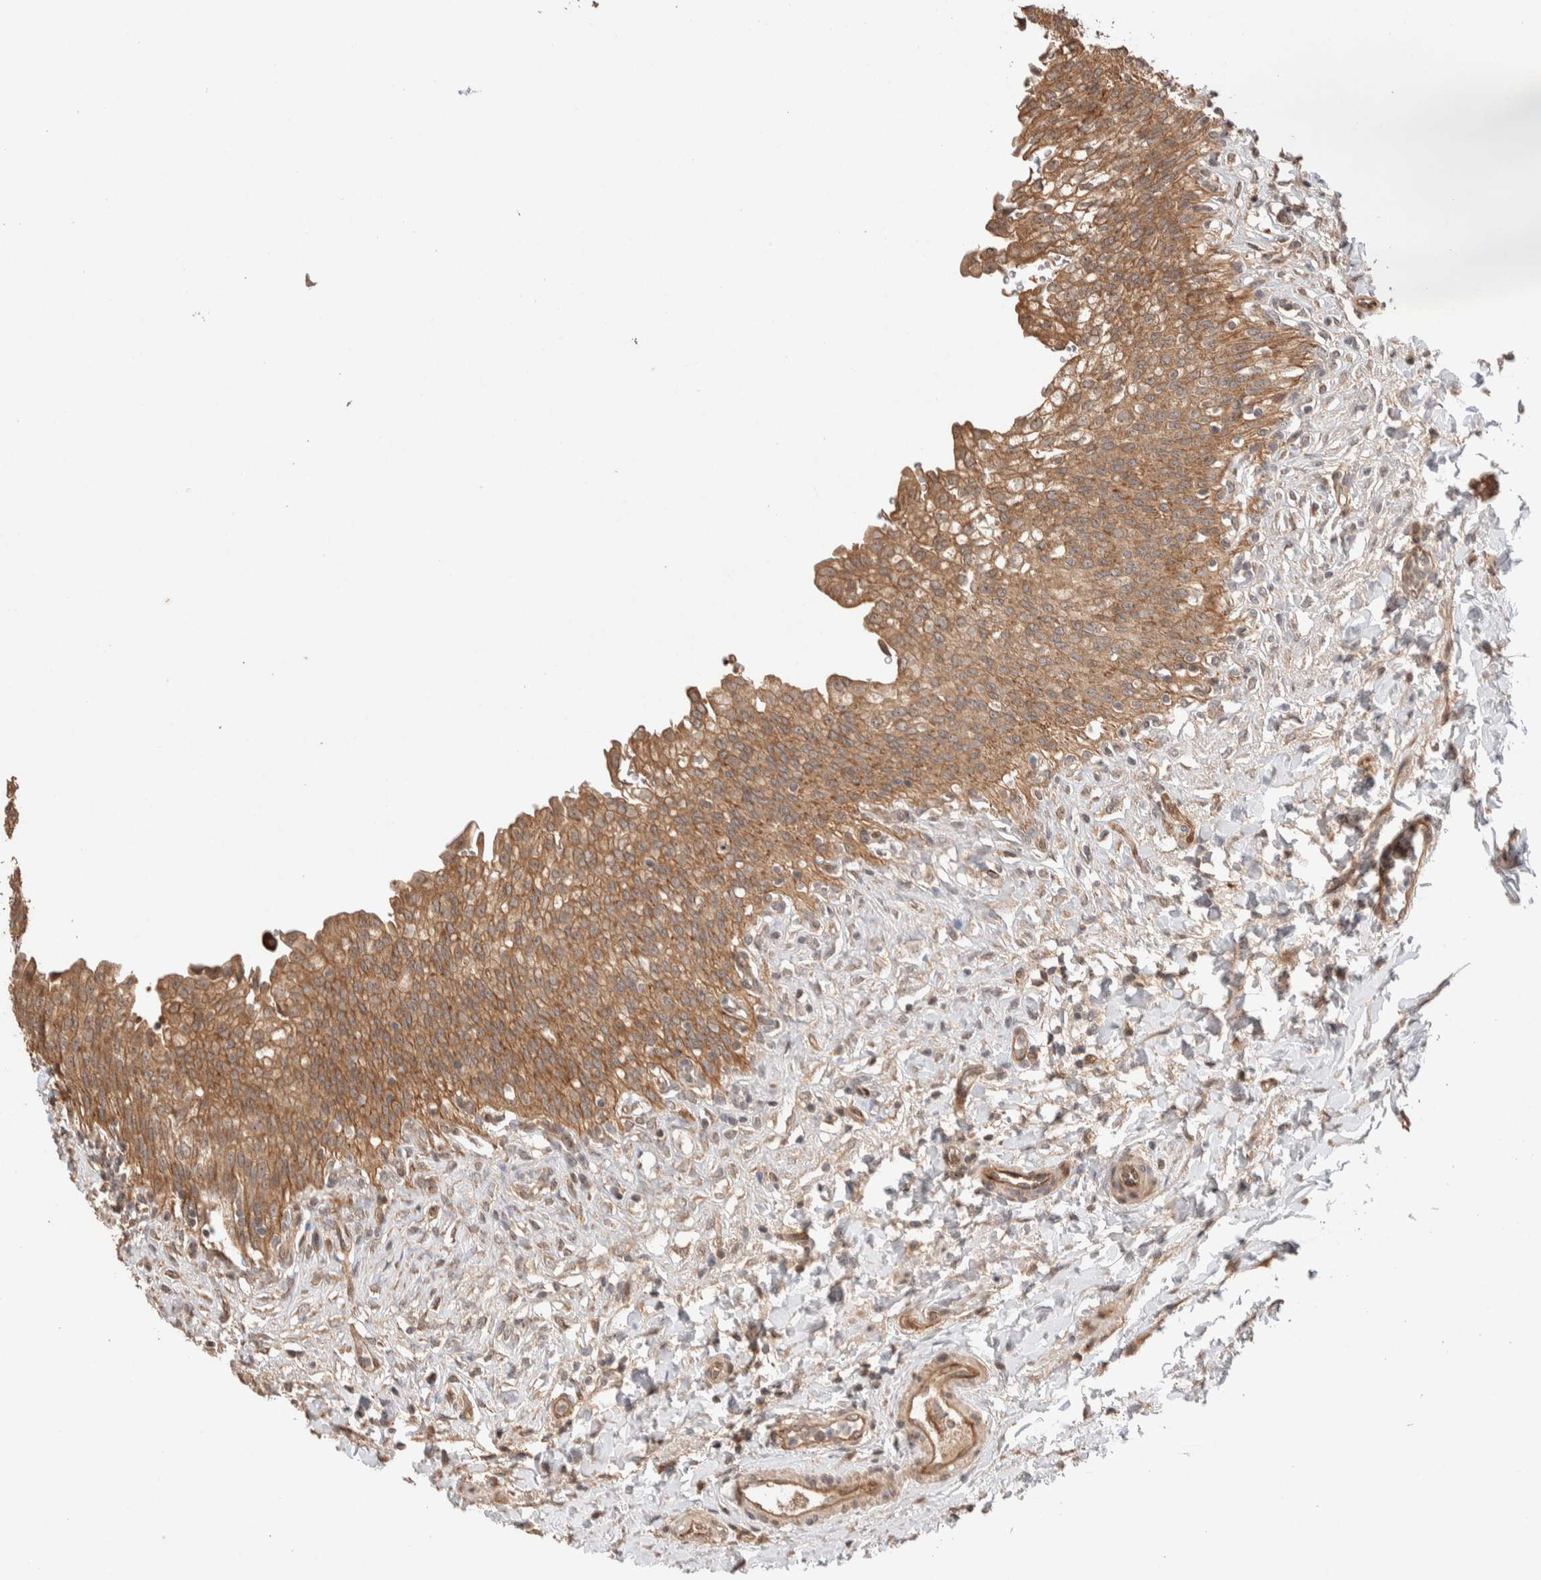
{"staining": {"intensity": "moderate", "quantity": ">75%", "location": "cytoplasmic/membranous"}, "tissue": "urinary bladder", "cell_type": "Urothelial cells", "image_type": "normal", "snomed": [{"axis": "morphology", "description": "Urothelial carcinoma, High grade"}, {"axis": "topography", "description": "Urinary bladder"}], "caption": "An IHC micrograph of unremarkable tissue is shown. Protein staining in brown highlights moderate cytoplasmic/membranous positivity in urinary bladder within urothelial cells. (IHC, brightfield microscopy, high magnification).", "gene": "PRDM15", "patient": {"sex": "male", "age": 46}}